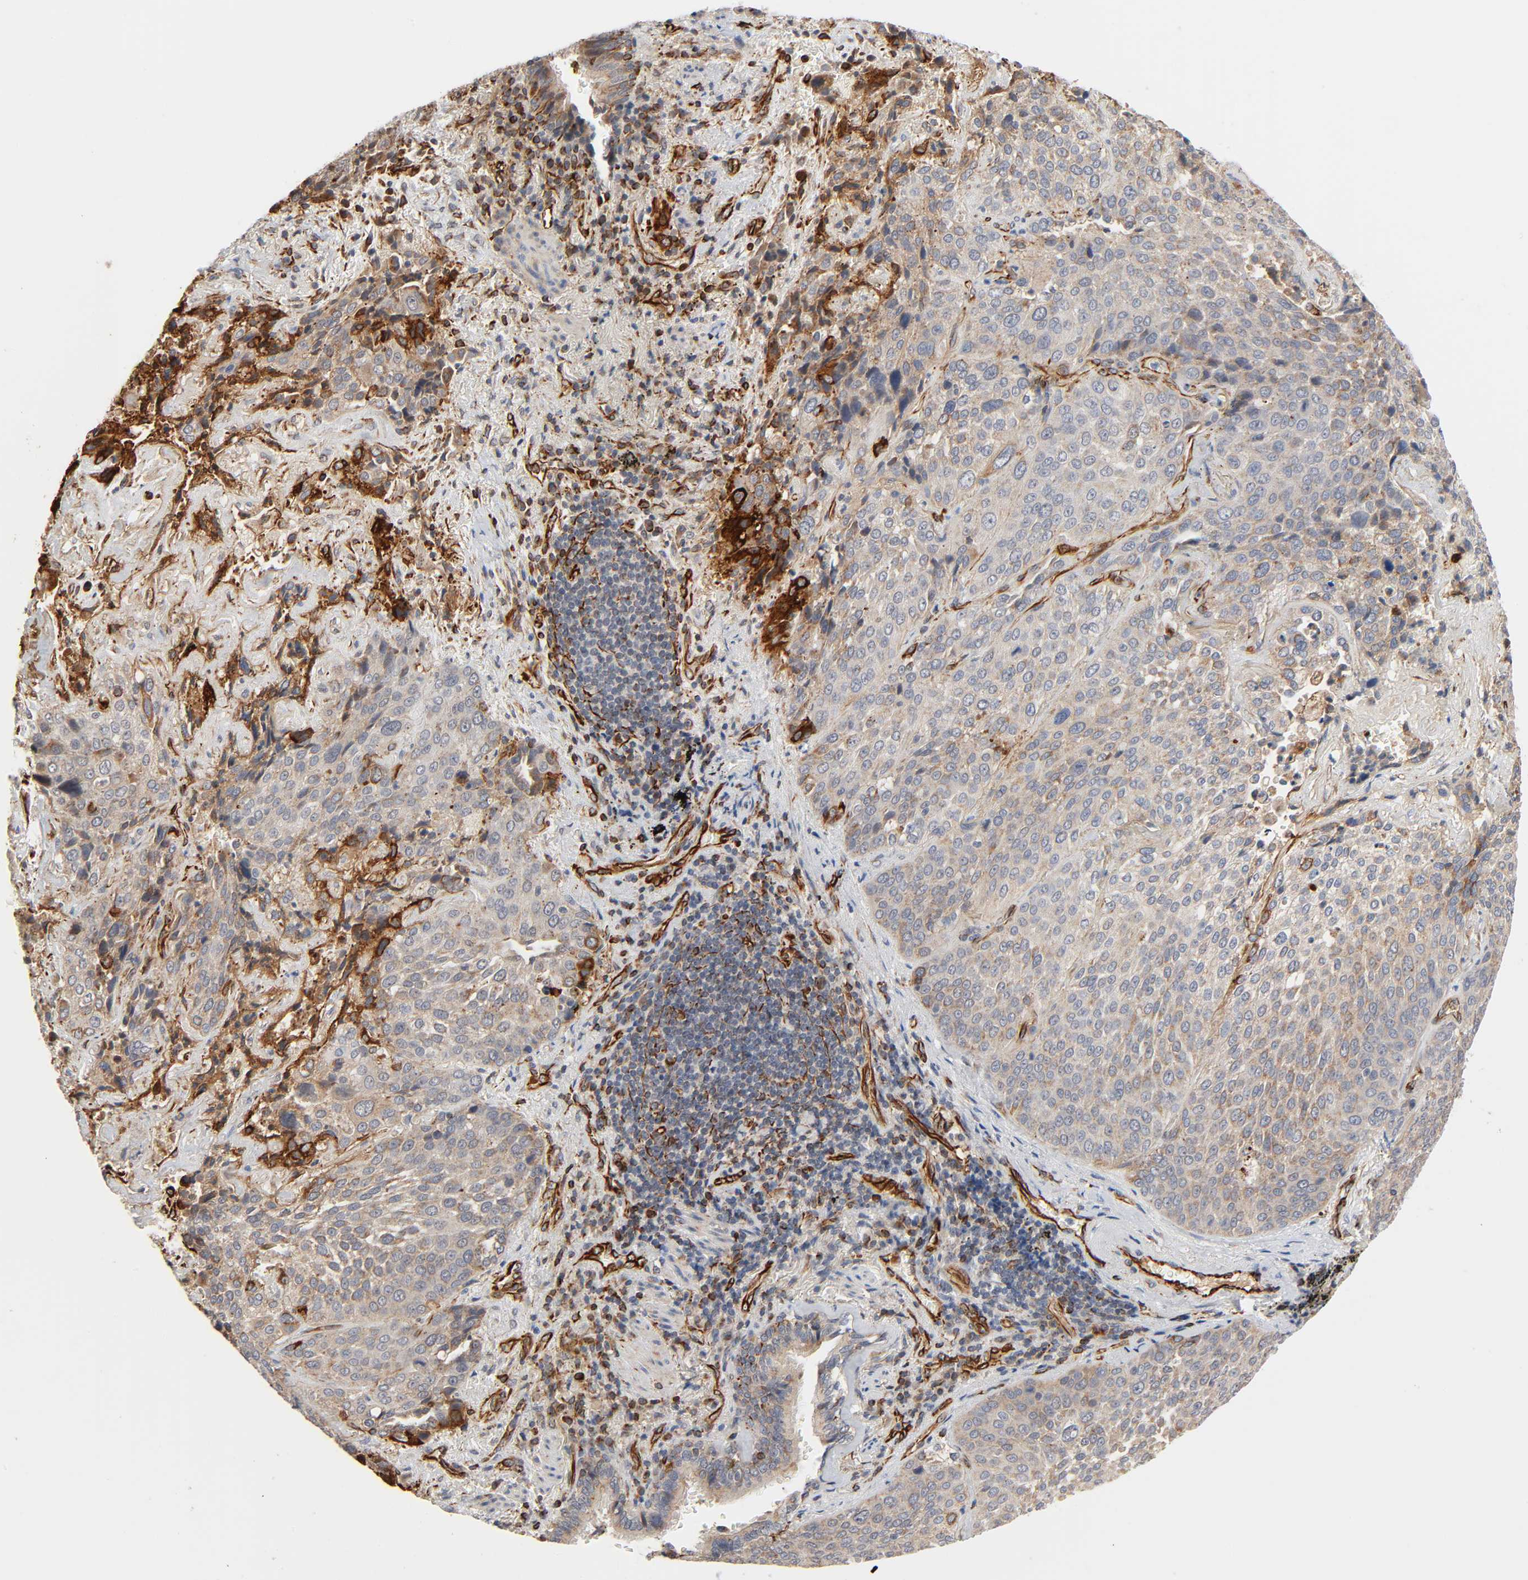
{"staining": {"intensity": "weak", "quantity": ">75%", "location": "cytoplasmic/membranous"}, "tissue": "lung cancer", "cell_type": "Tumor cells", "image_type": "cancer", "snomed": [{"axis": "morphology", "description": "Squamous cell carcinoma, NOS"}, {"axis": "topography", "description": "Lung"}], "caption": "Squamous cell carcinoma (lung) stained with DAB (3,3'-diaminobenzidine) immunohistochemistry shows low levels of weak cytoplasmic/membranous staining in about >75% of tumor cells. Using DAB (3,3'-diaminobenzidine) (brown) and hematoxylin (blue) stains, captured at high magnification using brightfield microscopy.", "gene": "REEP6", "patient": {"sex": "male", "age": 54}}